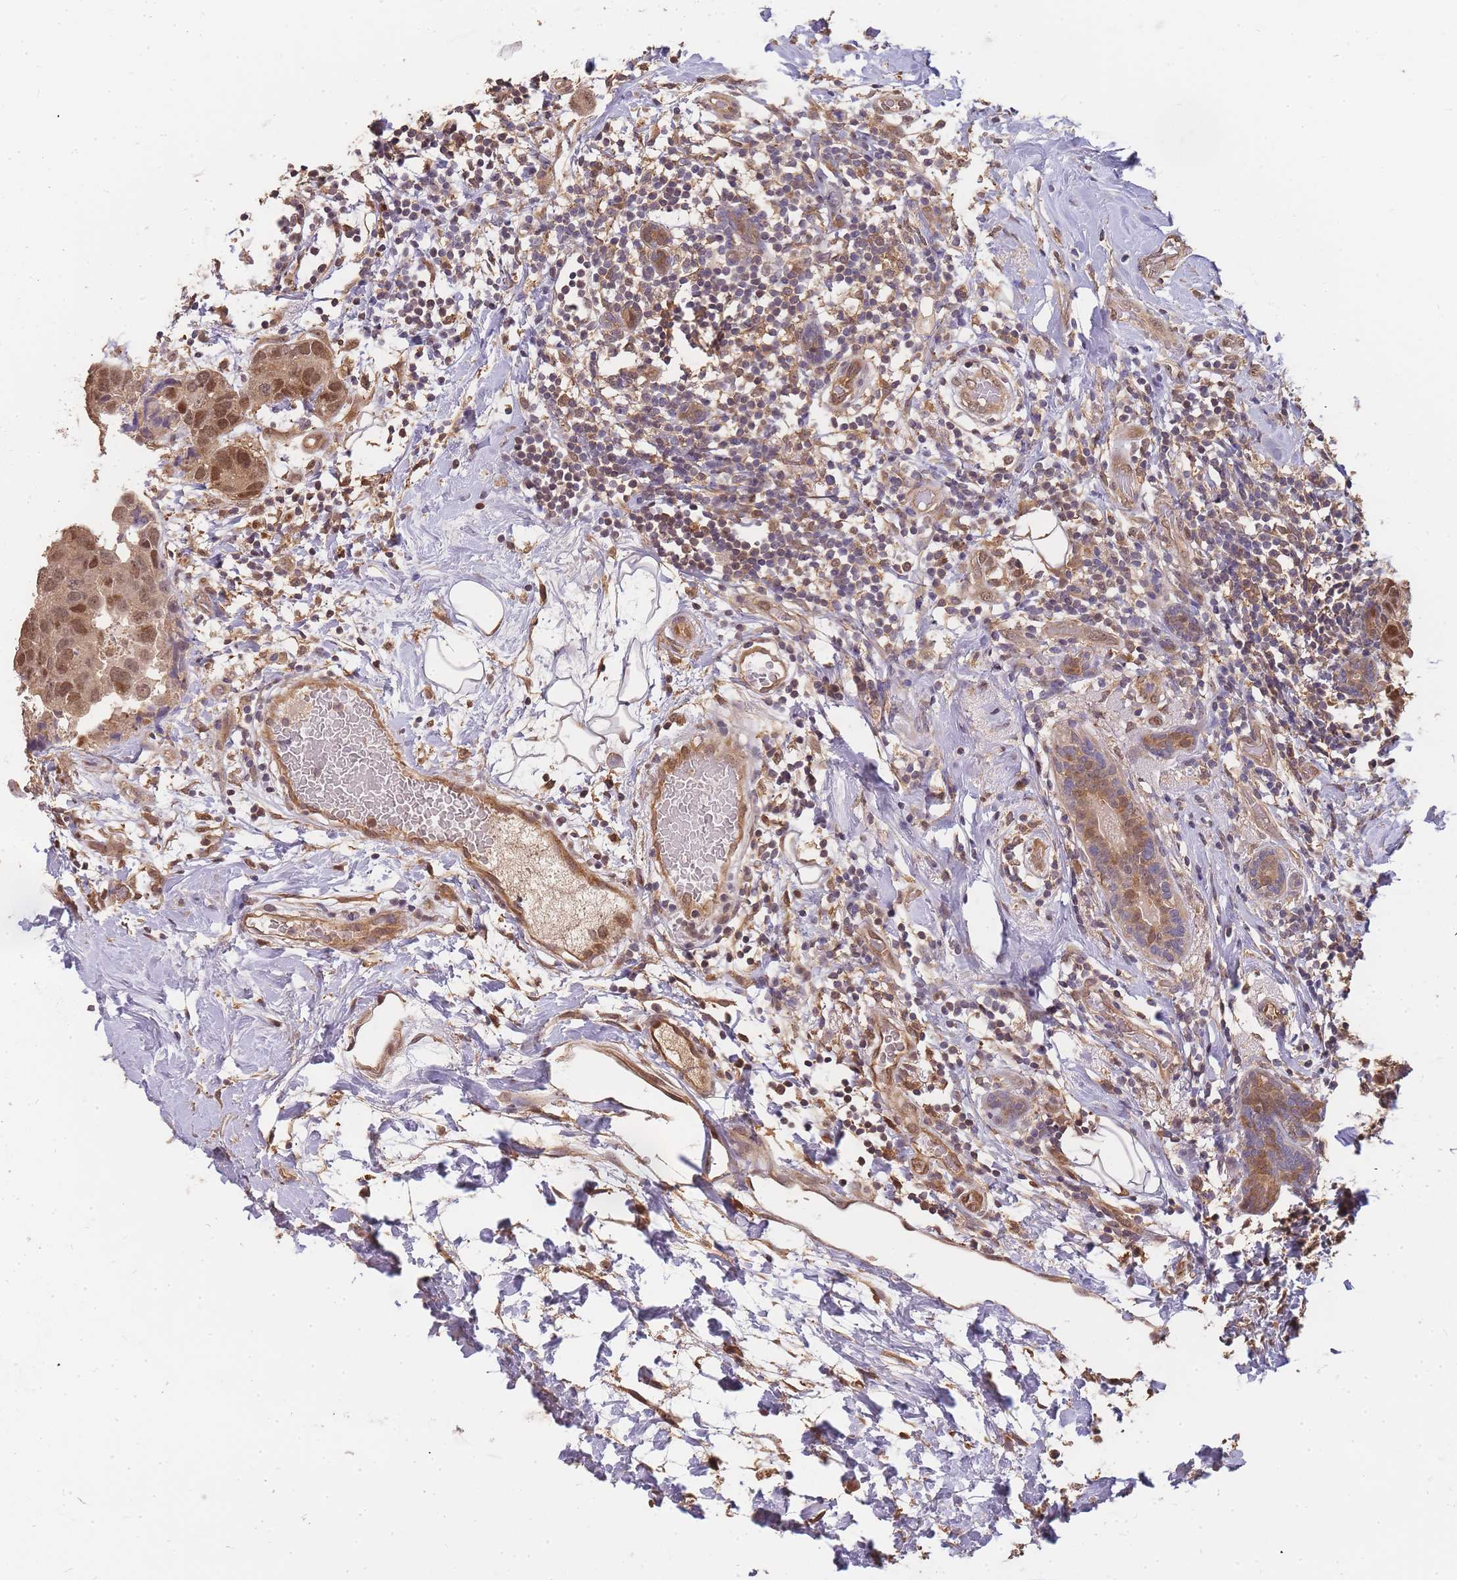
{"staining": {"intensity": "moderate", "quantity": ">75%", "location": "cytoplasmic/membranous,nuclear"}, "tissue": "breast cancer", "cell_type": "Tumor cells", "image_type": "cancer", "snomed": [{"axis": "morphology", "description": "Duct carcinoma"}, {"axis": "topography", "description": "Breast"}], "caption": "Protein expression analysis of human breast intraductal carcinoma reveals moderate cytoplasmic/membranous and nuclear expression in approximately >75% of tumor cells. Nuclei are stained in blue.", "gene": "CDKN2AIPNL", "patient": {"sex": "female", "age": 62}}